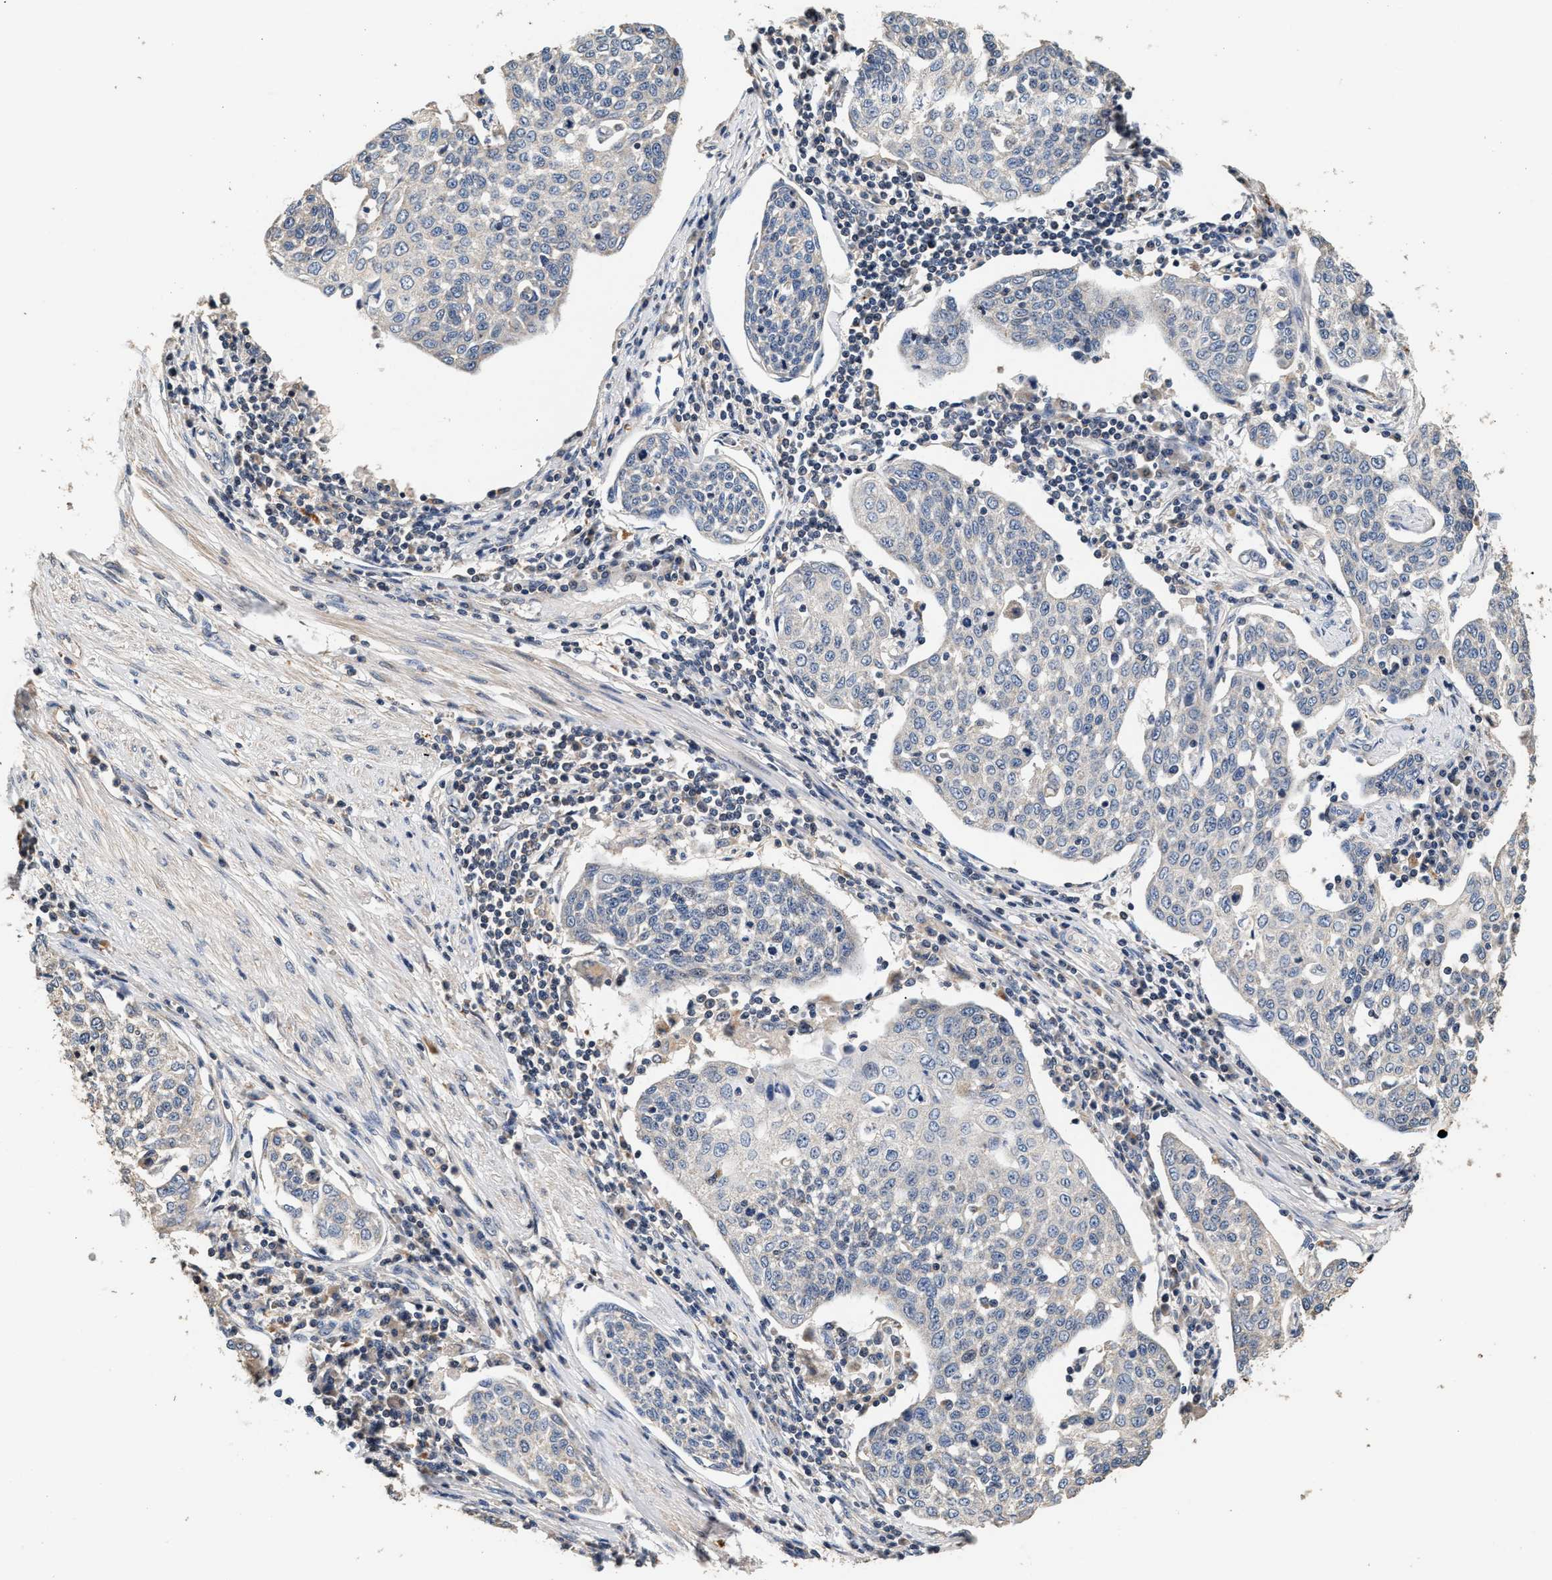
{"staining": {"intensity": "negative", "quantity": "none", "location": "none"}, "tissue": "cervical cancer", "cell_type": "Tumor cells", "image_type": "cancer", "snomed": [{"axis": "morphology", "description": "Squamous cell carcinoma, NOS"}, {"axis": "topography", "description": "Cervix"}], "caption": "Tumor cells are negative for protein expression in human cervical cancer.", "gene": "PTGR3", "patient": {"sex": "female", "age": 34}}